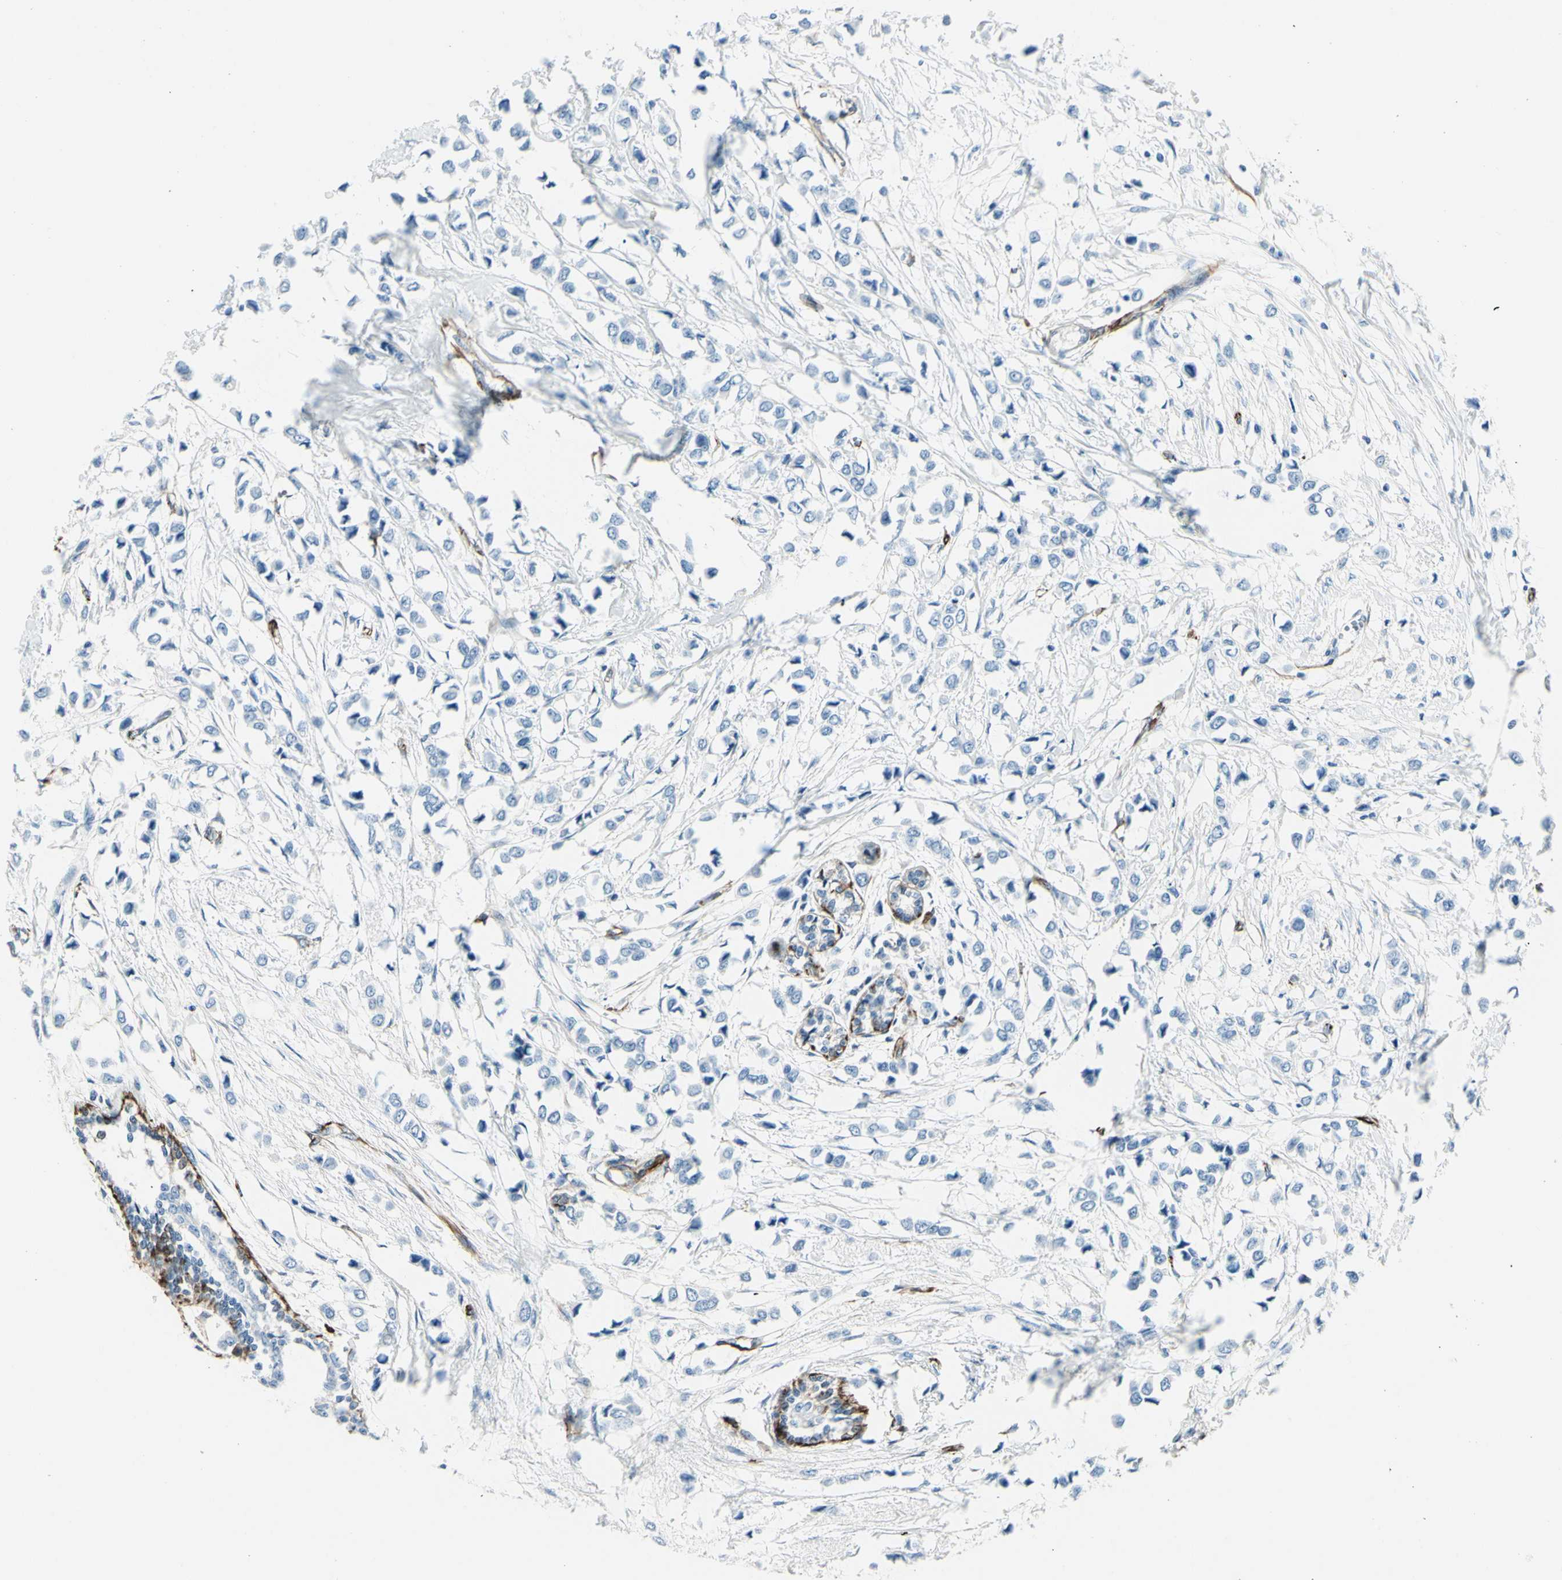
{"staining": {"intensity": "negative", "quantity": "none", "location": "none"}, "tissue": "breast cancer", "cell_type": "Tumor cells", "image_type": "cancer", "snomed": [{"axis": "morphology", "description": "Lobular carcinoma"}, {"axis": "topography", "description": "Breast"}], "caption": "High magnification brightfield microscopy of breast lobular carcinoma stained with DAB (3,3'-diaminobenzidine) (brown) and counterstained with hematoxylin (blue): tumor cells show no significant expression. The staining is performed using DAB brown chromogen with nuclei counter-stained in using hematoxylin.", "gene": "PTH2R", "patient": {"sex": "female", "age": 51}}